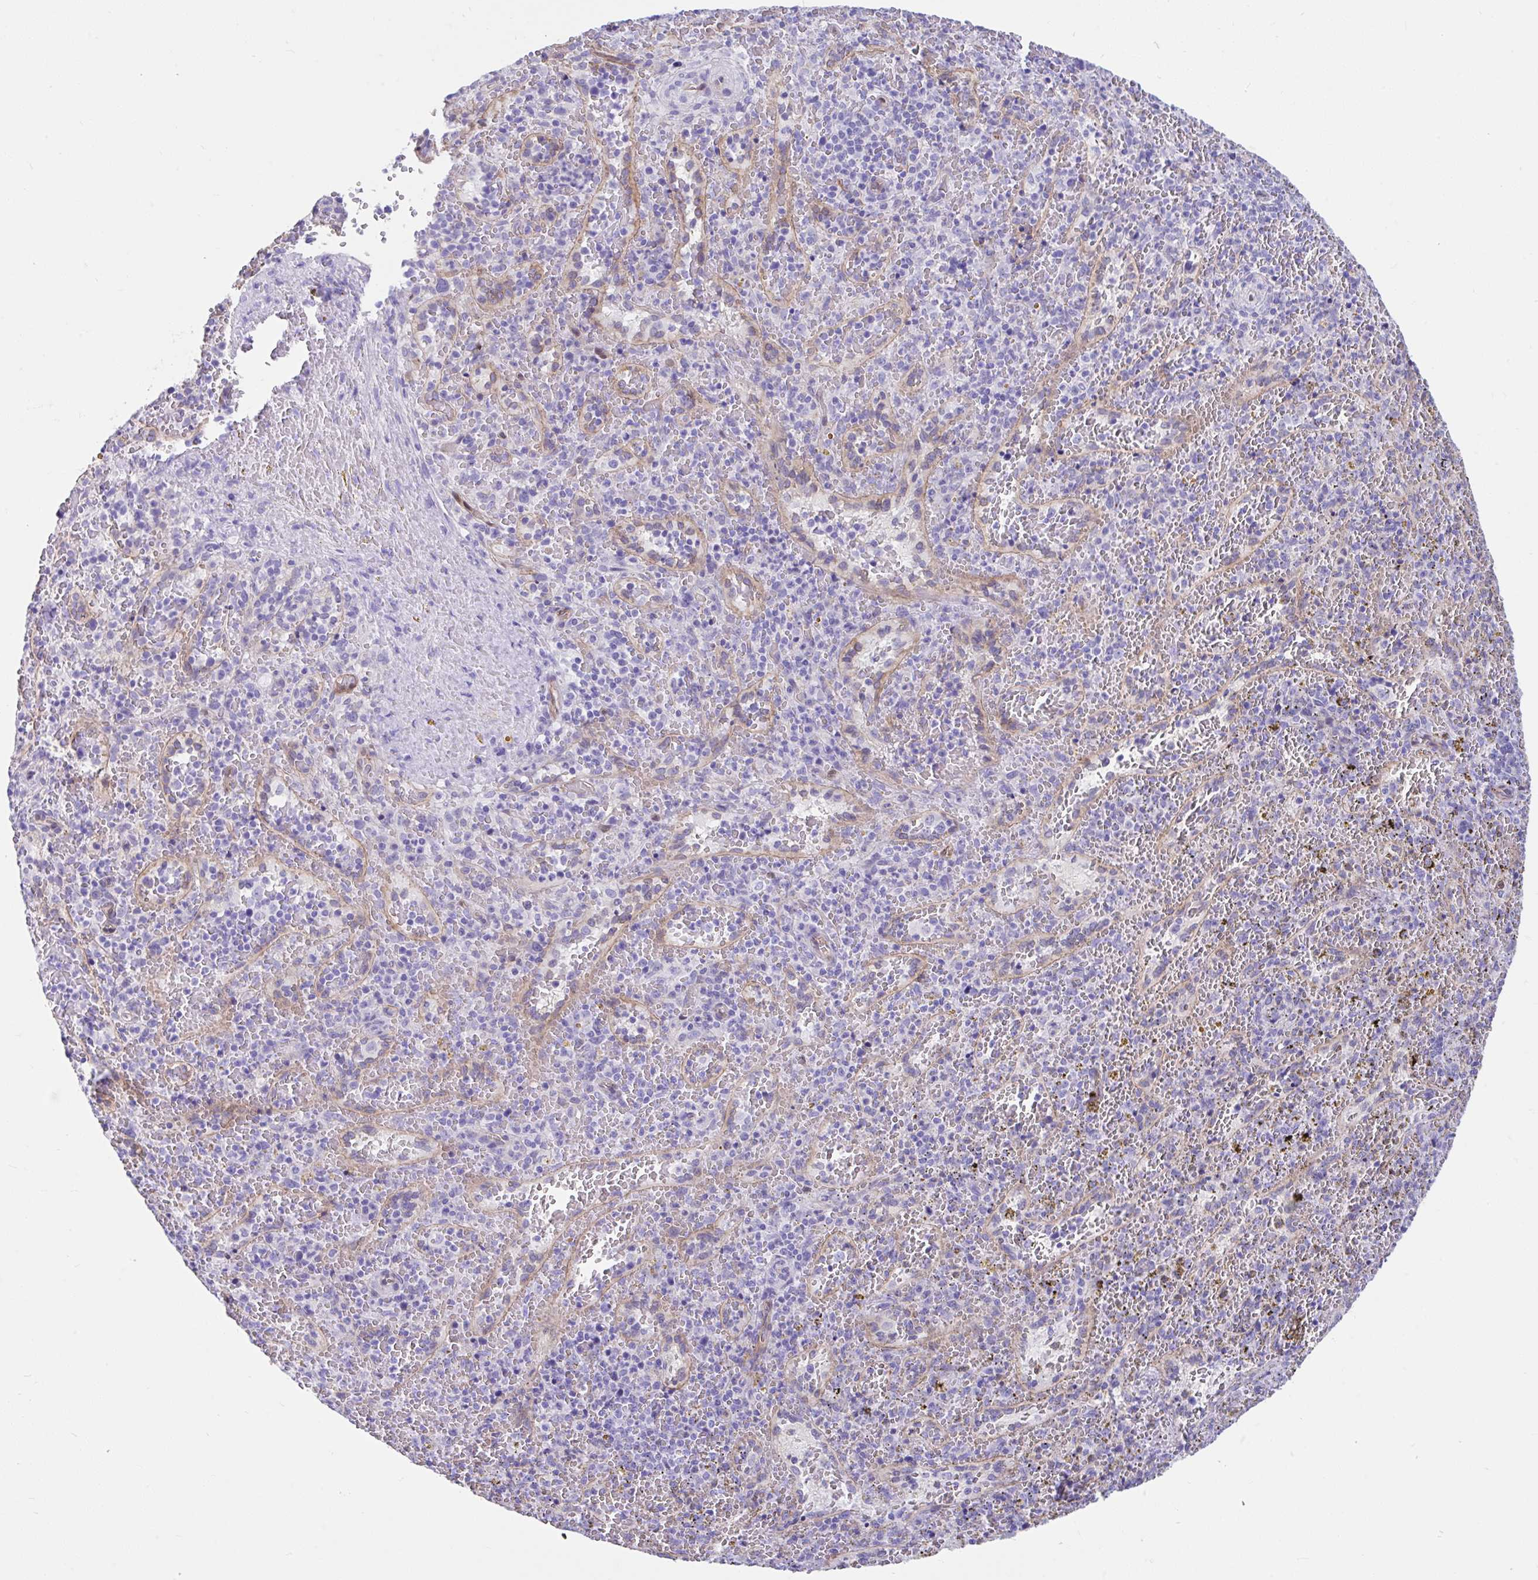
{"staining": {"intensity": "negative", "quantity": "none", "location": "none"}, "tissue": "spleen", "cell_type": "Cells in red pulp", "image_type": "normal", "snomed": [{"axis": "morphology", "description": "Normal tissue, NOS"}, {"axis": "topography", "description": "Spleen"}], "caption": "Spleen was stained to show a protein in brown. There is no significant positivity in cells in red pulp. (IHC, brightfield microscopy, high magnification).", "gene": "FAM107A", "patient": {"sex": "female", "age": 50}}